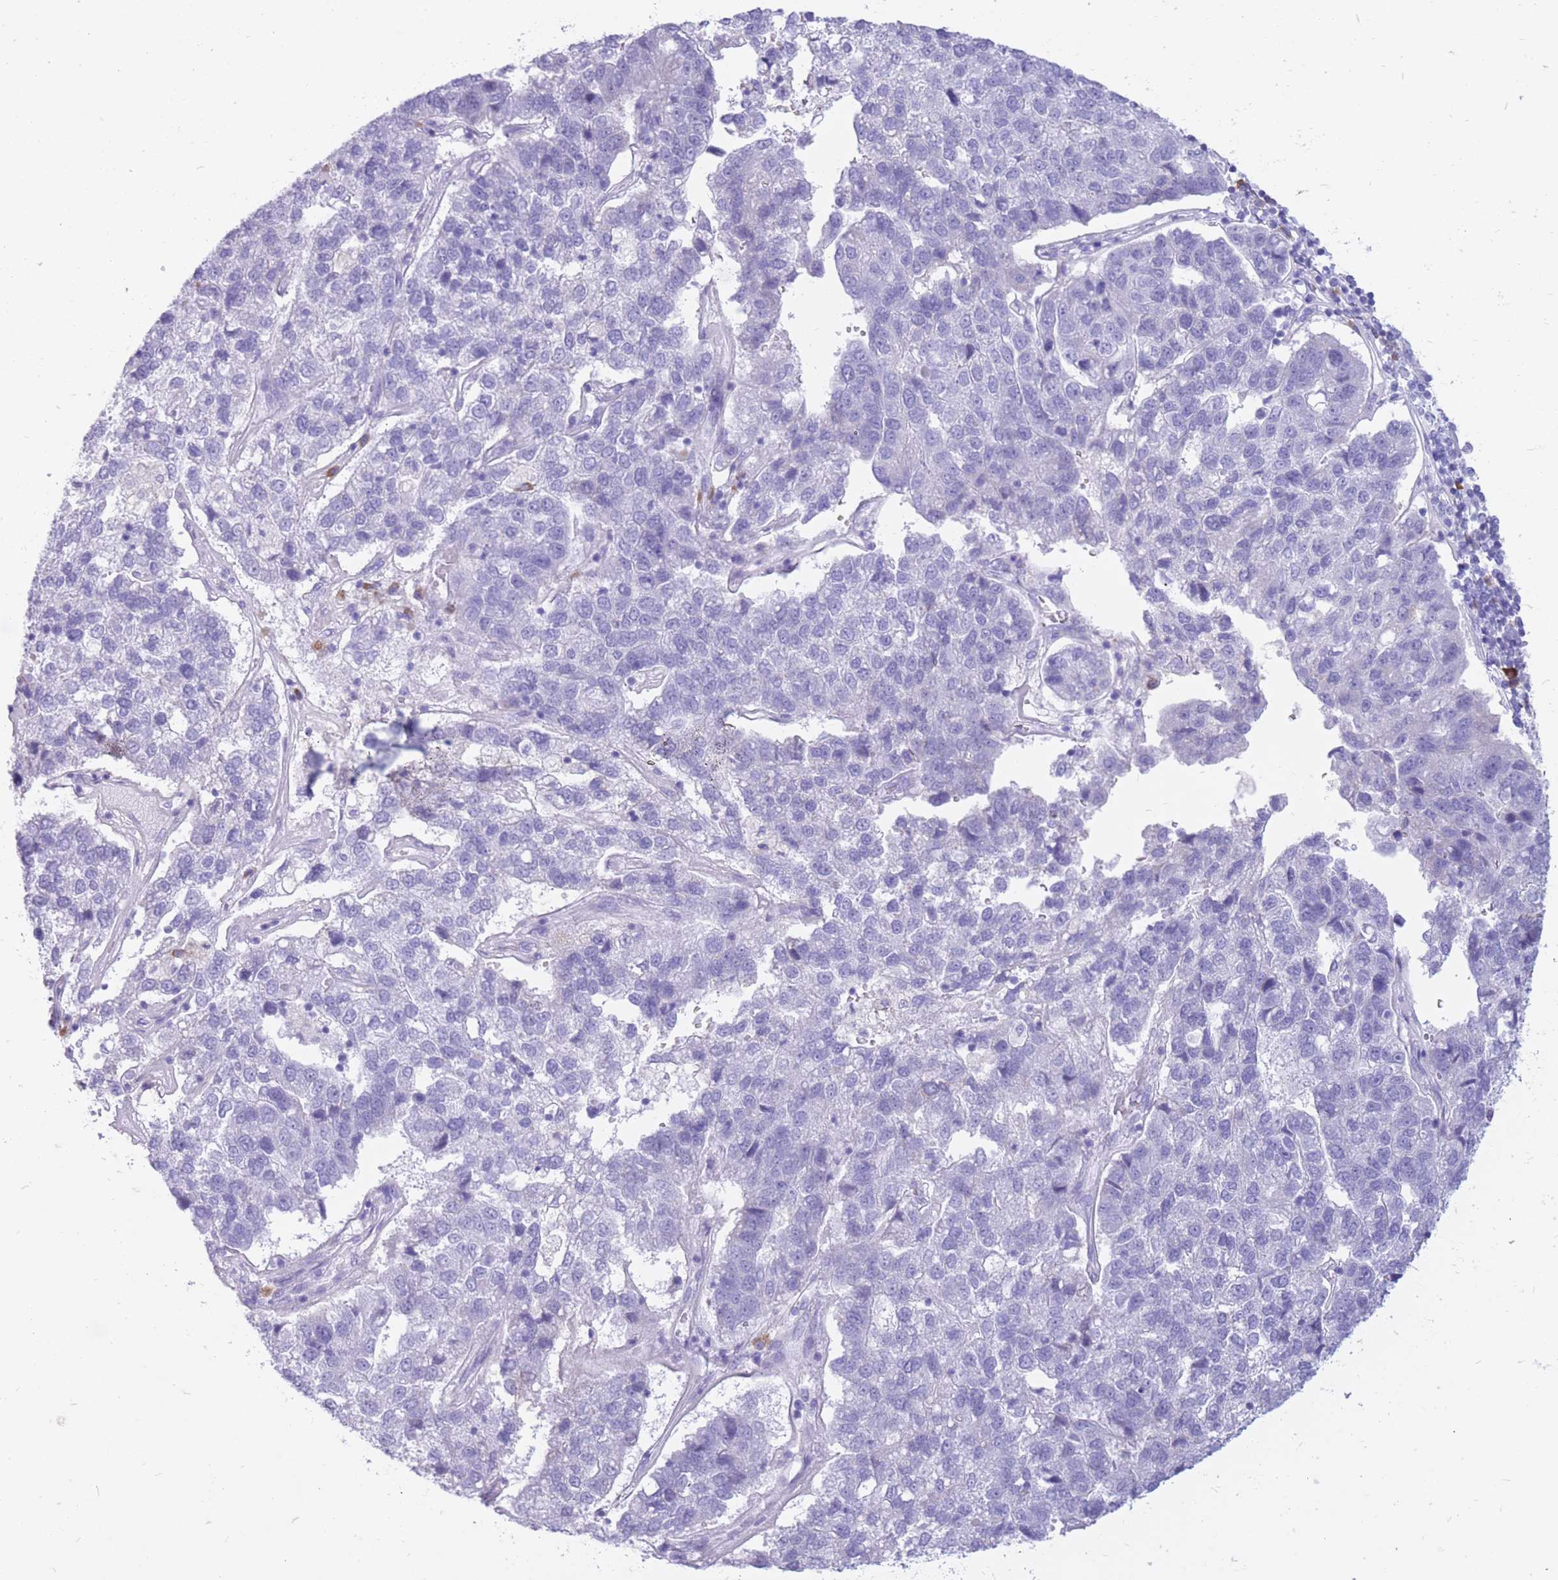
{"staining": {"intensity": "negative", "quantity": "none", "location": "none"}, "tissue": "pancreatic cancer", "cell_type": "Tumor cells", "image_type": "cancer", "snomed": [{"axis": "morphology", "description": "Adenocarcinoma, NOS"}, {"axis": "topography", "description": "Pancreas"}], "caption": "This is a micrograph of immunohistochemistry staining of pancreatic cancer (adenocarcinoma), which shows no staining in tumor cells. Brightfield microscopy of immunohistochemistry stained with DAB (brown) and hematoxylin (blue), captured at high magnification.", "gene": "ZFP37", "patient": {"sex": "female", "age": 61}}